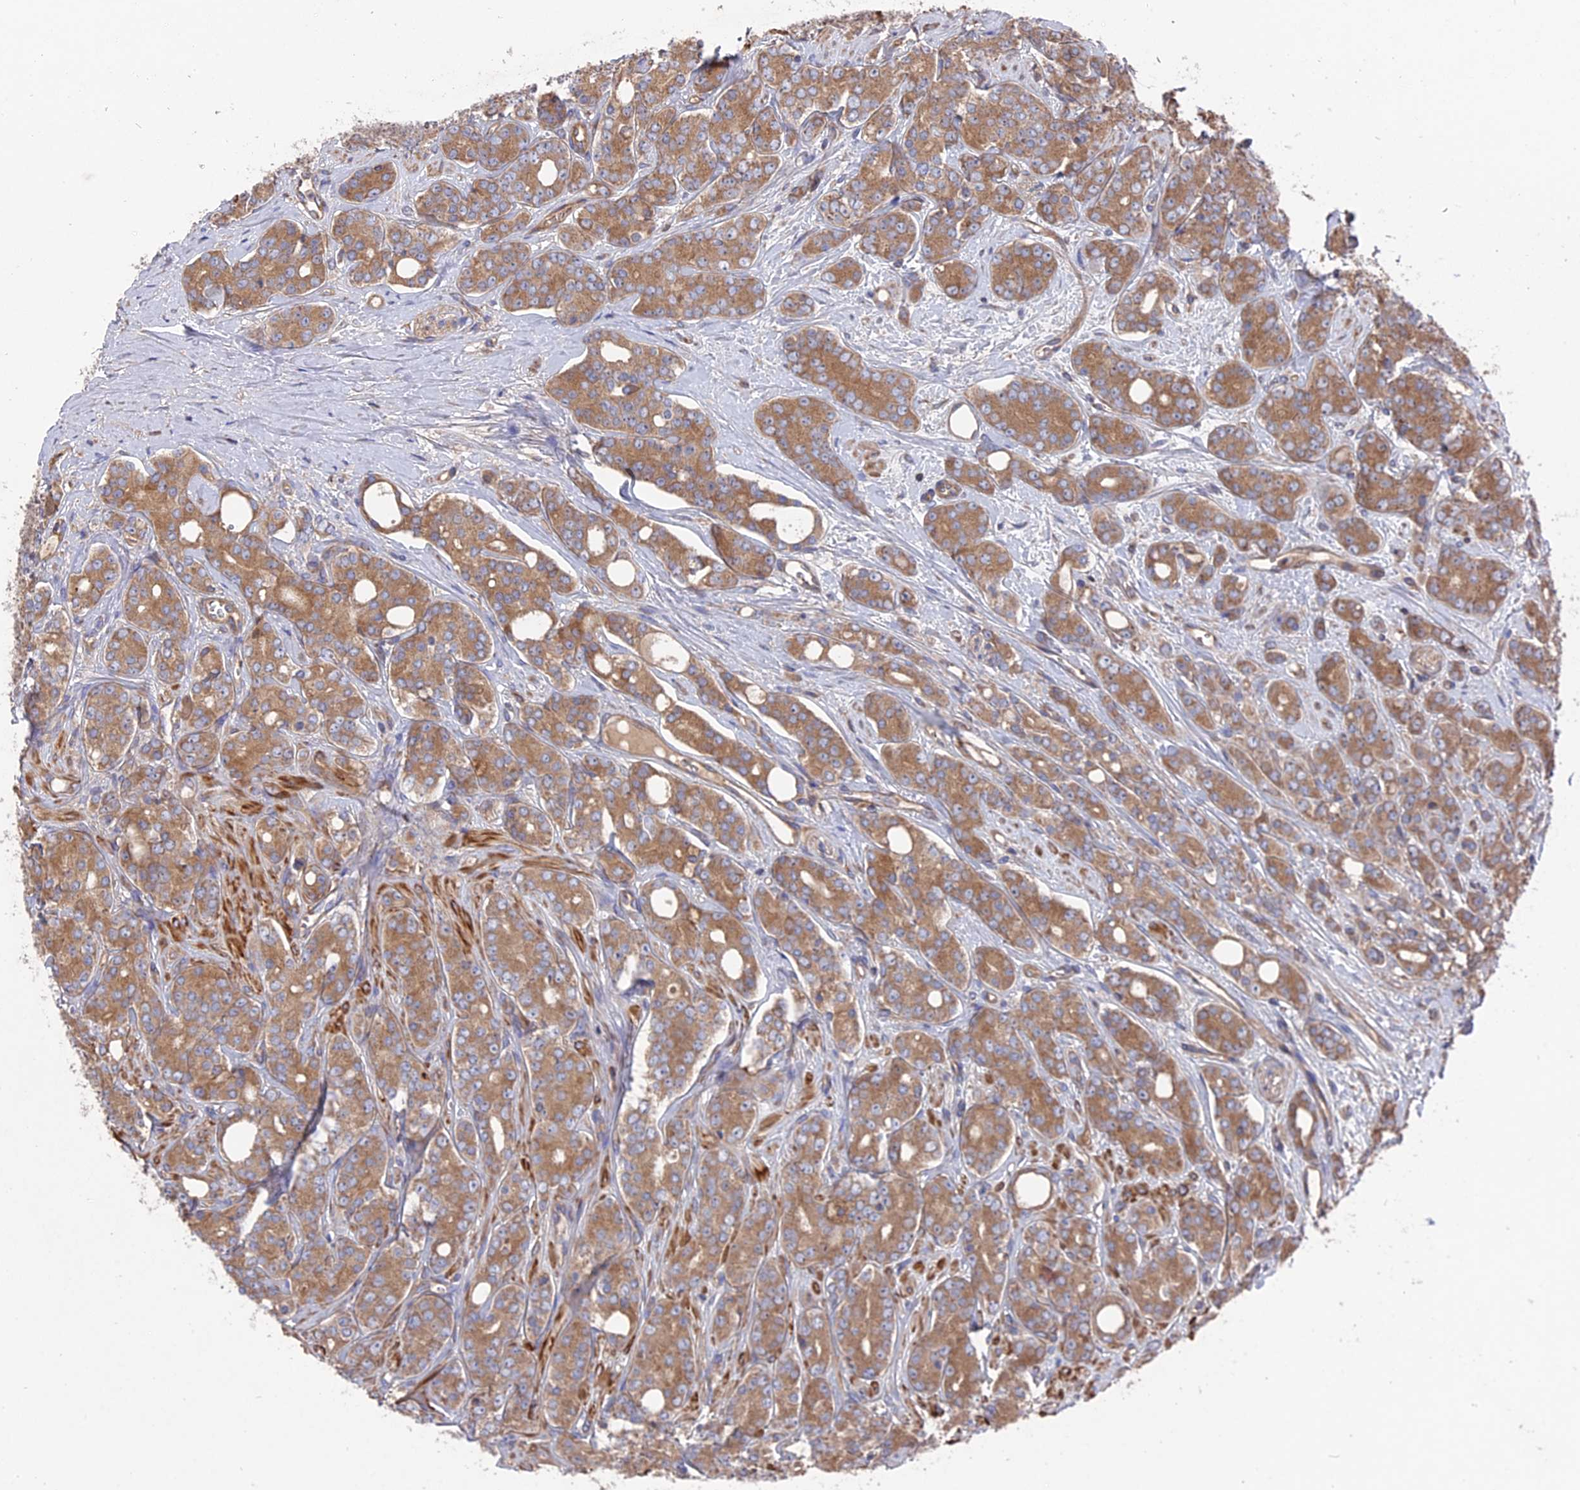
{"staining": {"intensity": "moderate", "quantity": ">75%", "location": "cytoplasmic/membranous"}, "tissue": "prostate cancer", "cell_type": "Tumor cells", "image_type": "cancer", "snomed": [{"axis": "morphology", "description": "Adenocarcinoma, High grade"}, {"axis": "topography", "description": "Prostate"}], "caption": "High-grade adenocarcinoma (prostate) was stained to show a protein in brown. There is medium levels of moderate cytoplasmic/membranous positivity in about >75% of tumor cells.", "gene": "TELO2", "patient": {"sex": "male", "age": 62}}